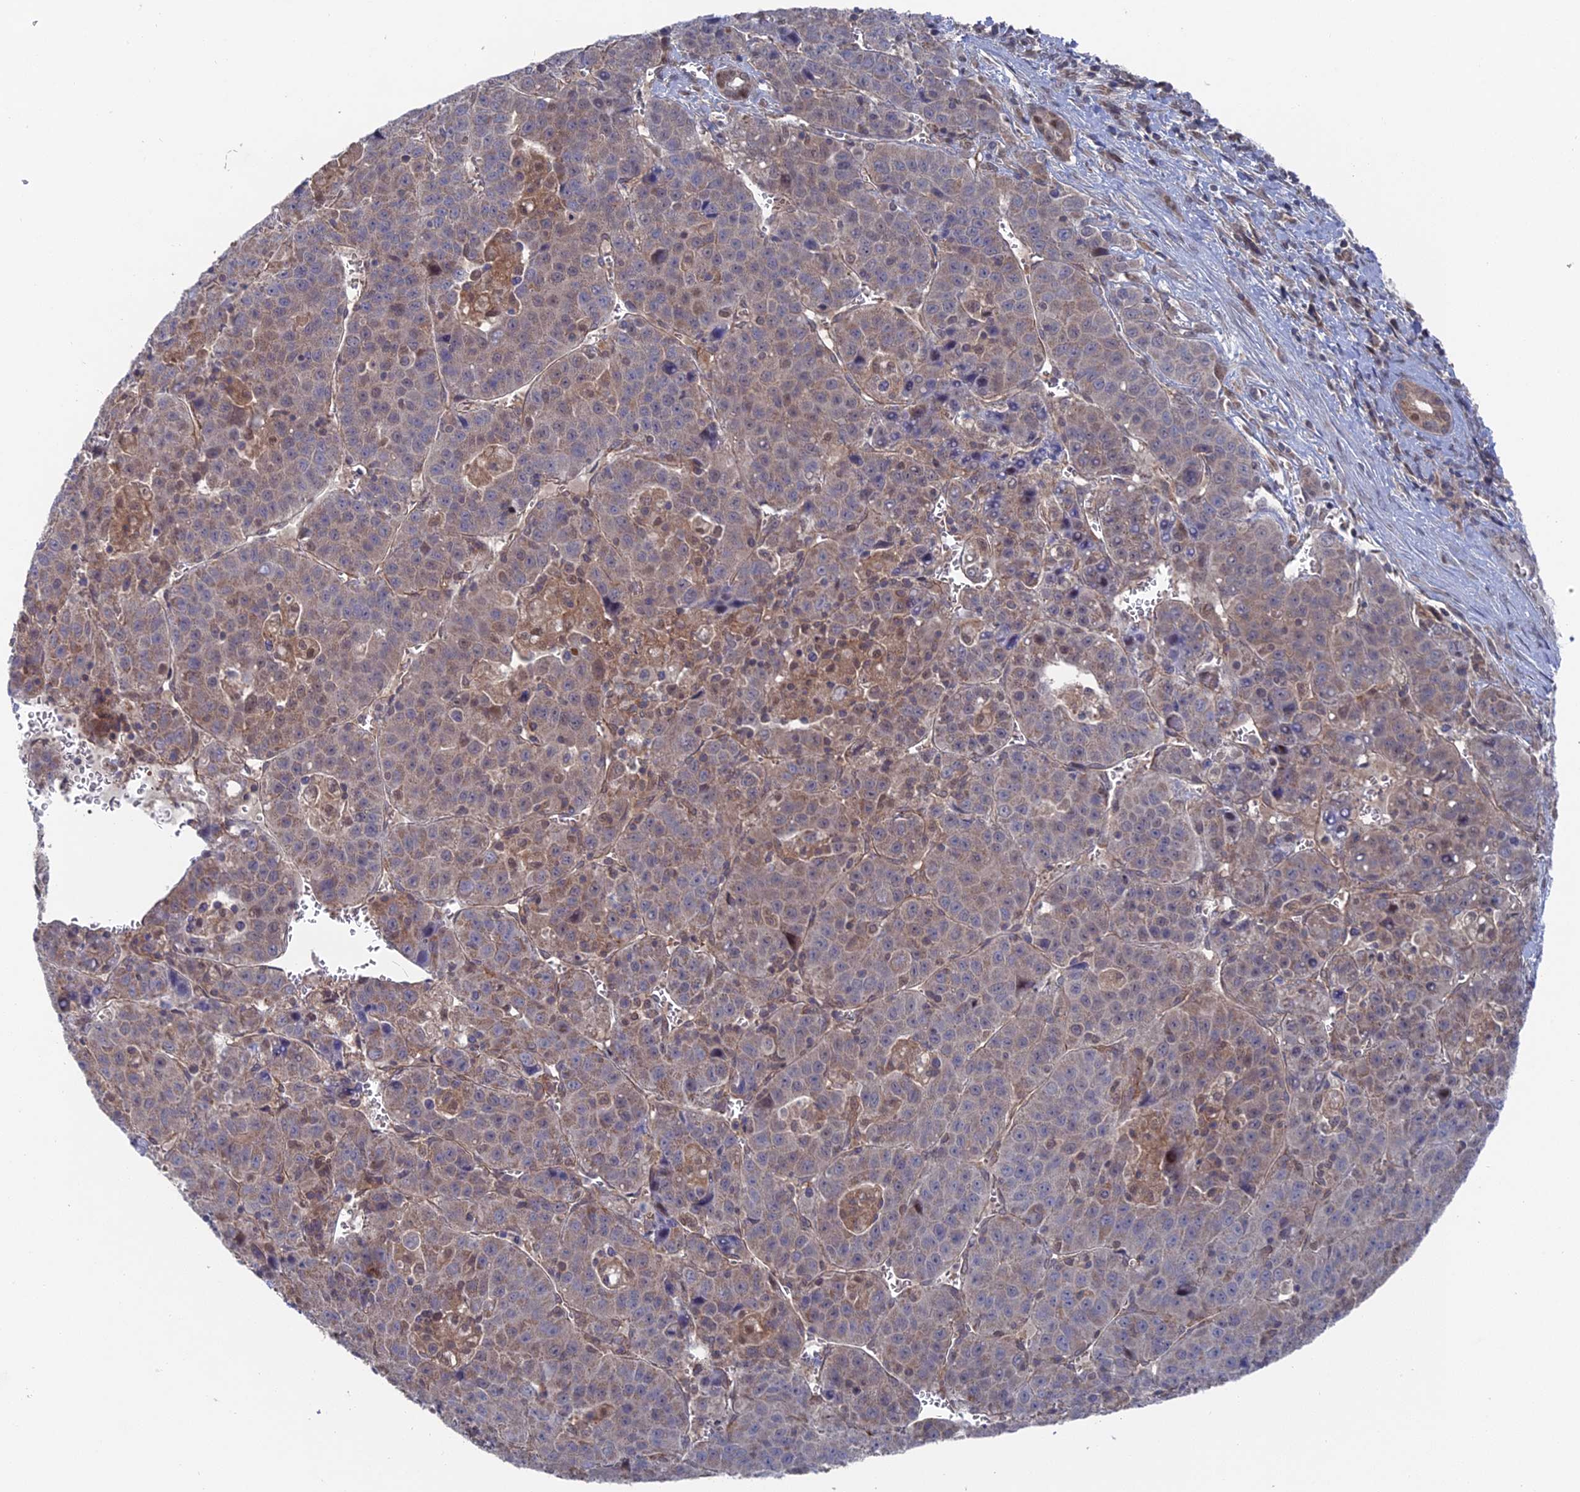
{"staining": {"intensity": "weak", "quantity": "<25%", "location": "cytoplasmic/membranous"}, "tissue": "liver cancer", "cell_type": "Tumor cells", "image_type": "cancer", "snomed": [{"axis": "morphology", "description": "Carcinoma, Hepatocellular, NOS"}, {"axis": "topography", "description": "Liver"}], "caption": "Image shows no significant protein expression in tumor cells of hepatocellular carcinoma (liver).", "gene": "UNC5D", "patient": {"sex": "female", "age": 53}}